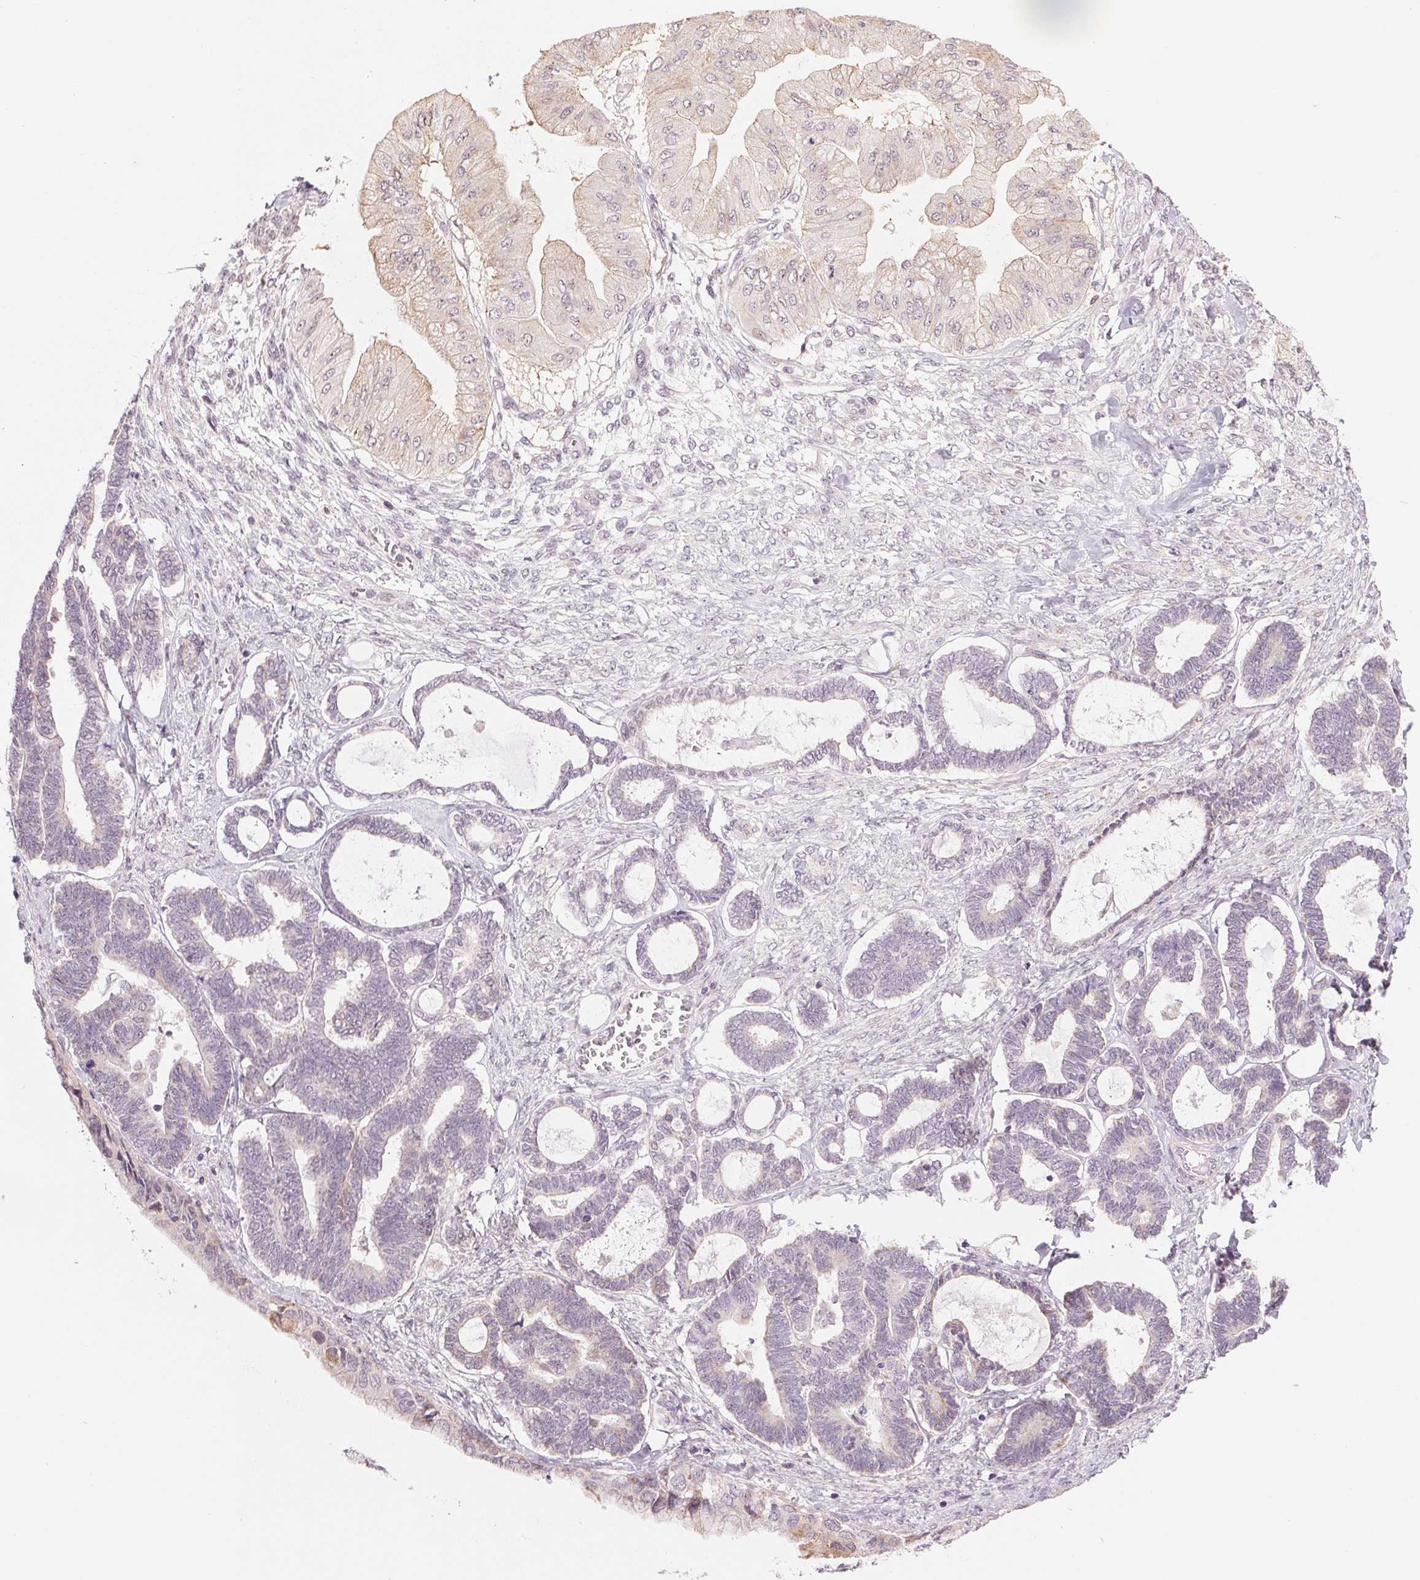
{"staining": {"intensity": "negative", "quantity": "none", "location": "none"}, "tissue": "ovarian cancer", "cell_type": "Tumor cells", "image_type": "cancer", "snomed": [{"axis": "morphology", "description": "Carcinoma, endometroid"}, {"axis": "topography", "description": "Ovary"}], "caption": "IHC of human ovarian endometroid carcinoma reveals no expression in tumor cells.", "gene": "ARHGAP32", "patient": {"sex": "female", "age": 70}}